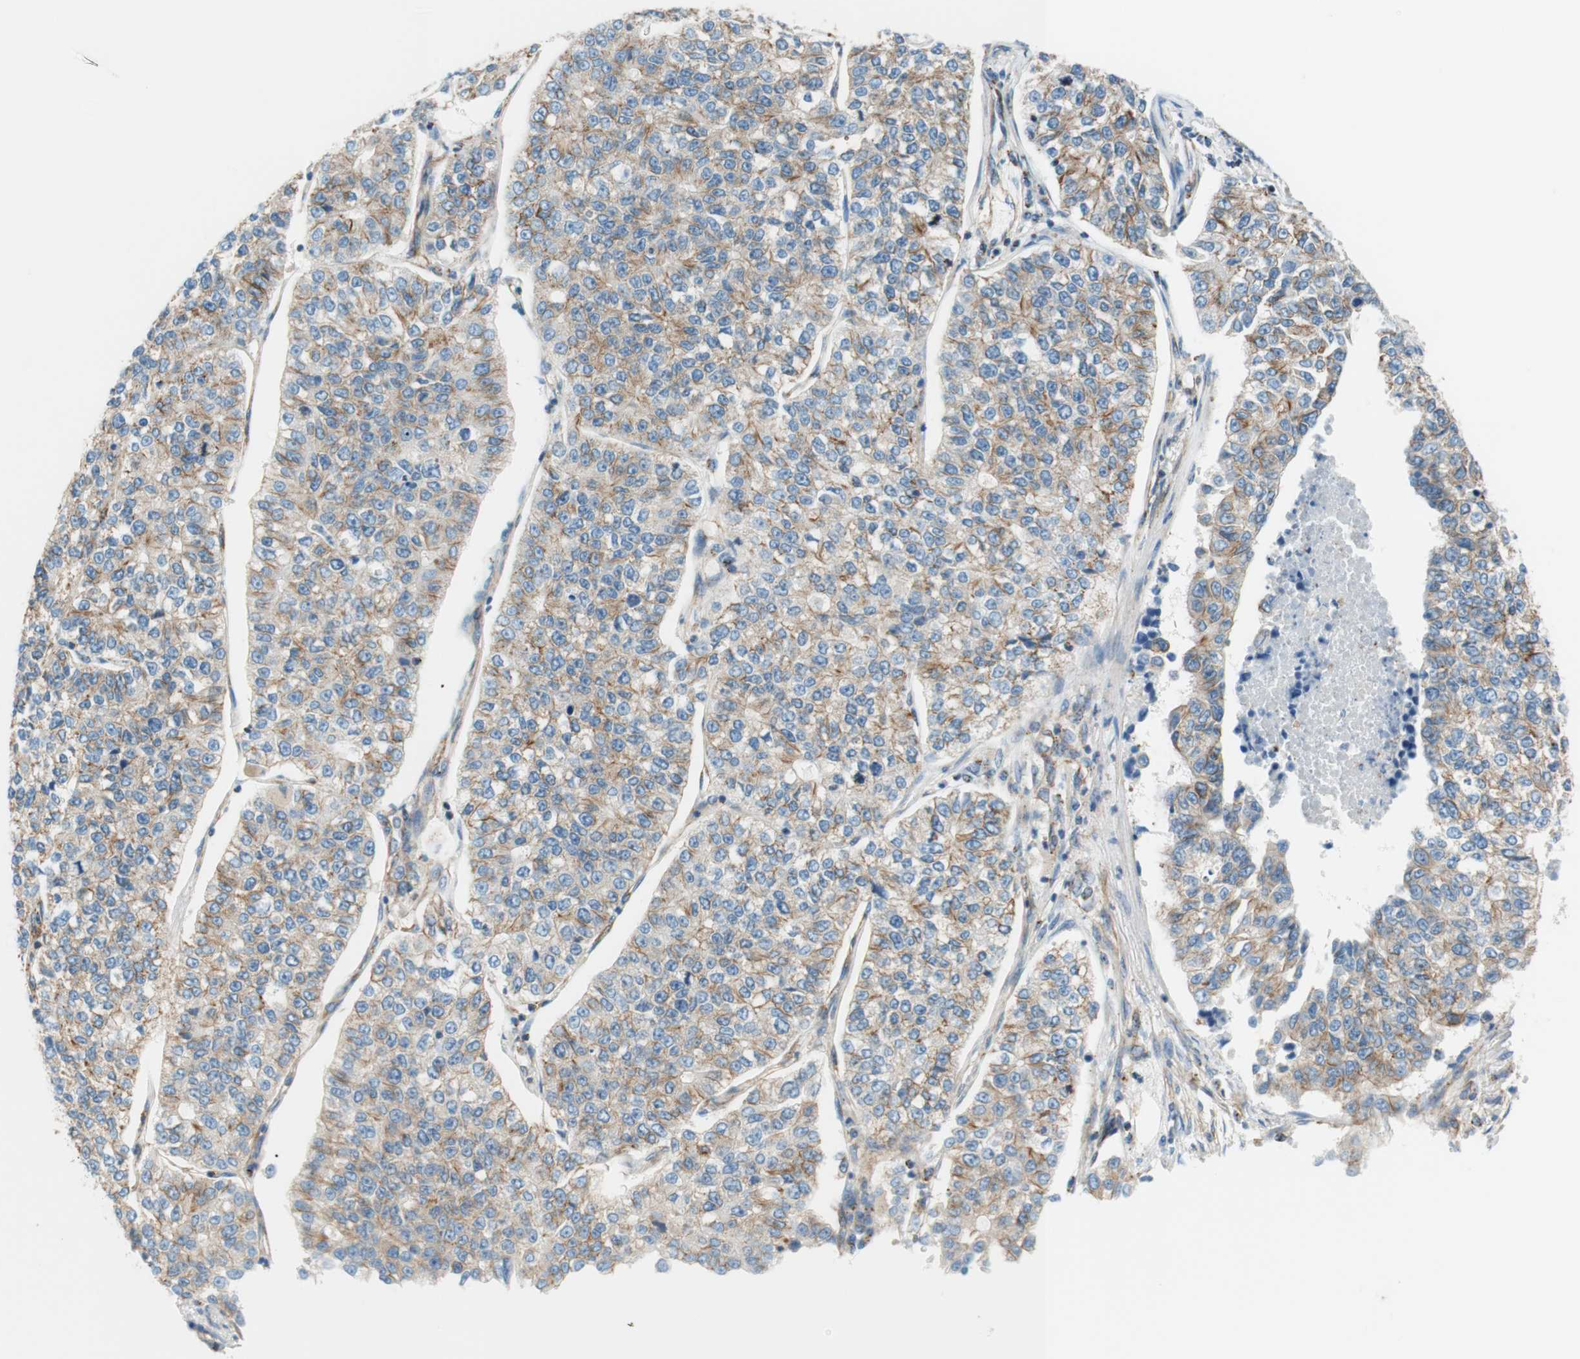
{"staining": {"intensity": "moderate", "quantity": "25%-75%", "location": "cytoplasmic/membranous"}, "tissue": "lung cancer", "cell_type": "Tumor cells", "image_type": "cancer", "snomed": [{"axis": "morphology", "description": "Adenocarcinoma, NOS"}, {"axis": "topography", "description": "Lung"}], "caption": "Lung adenocarcinoma tissue exhibits moderate cytoplasmic/membranous positivity in approximately 25%-75% of tumor cells, visualized by immunohistochemistry.", "gene": "VPS26A", "patient": {"sex": "male", "age": 49}}